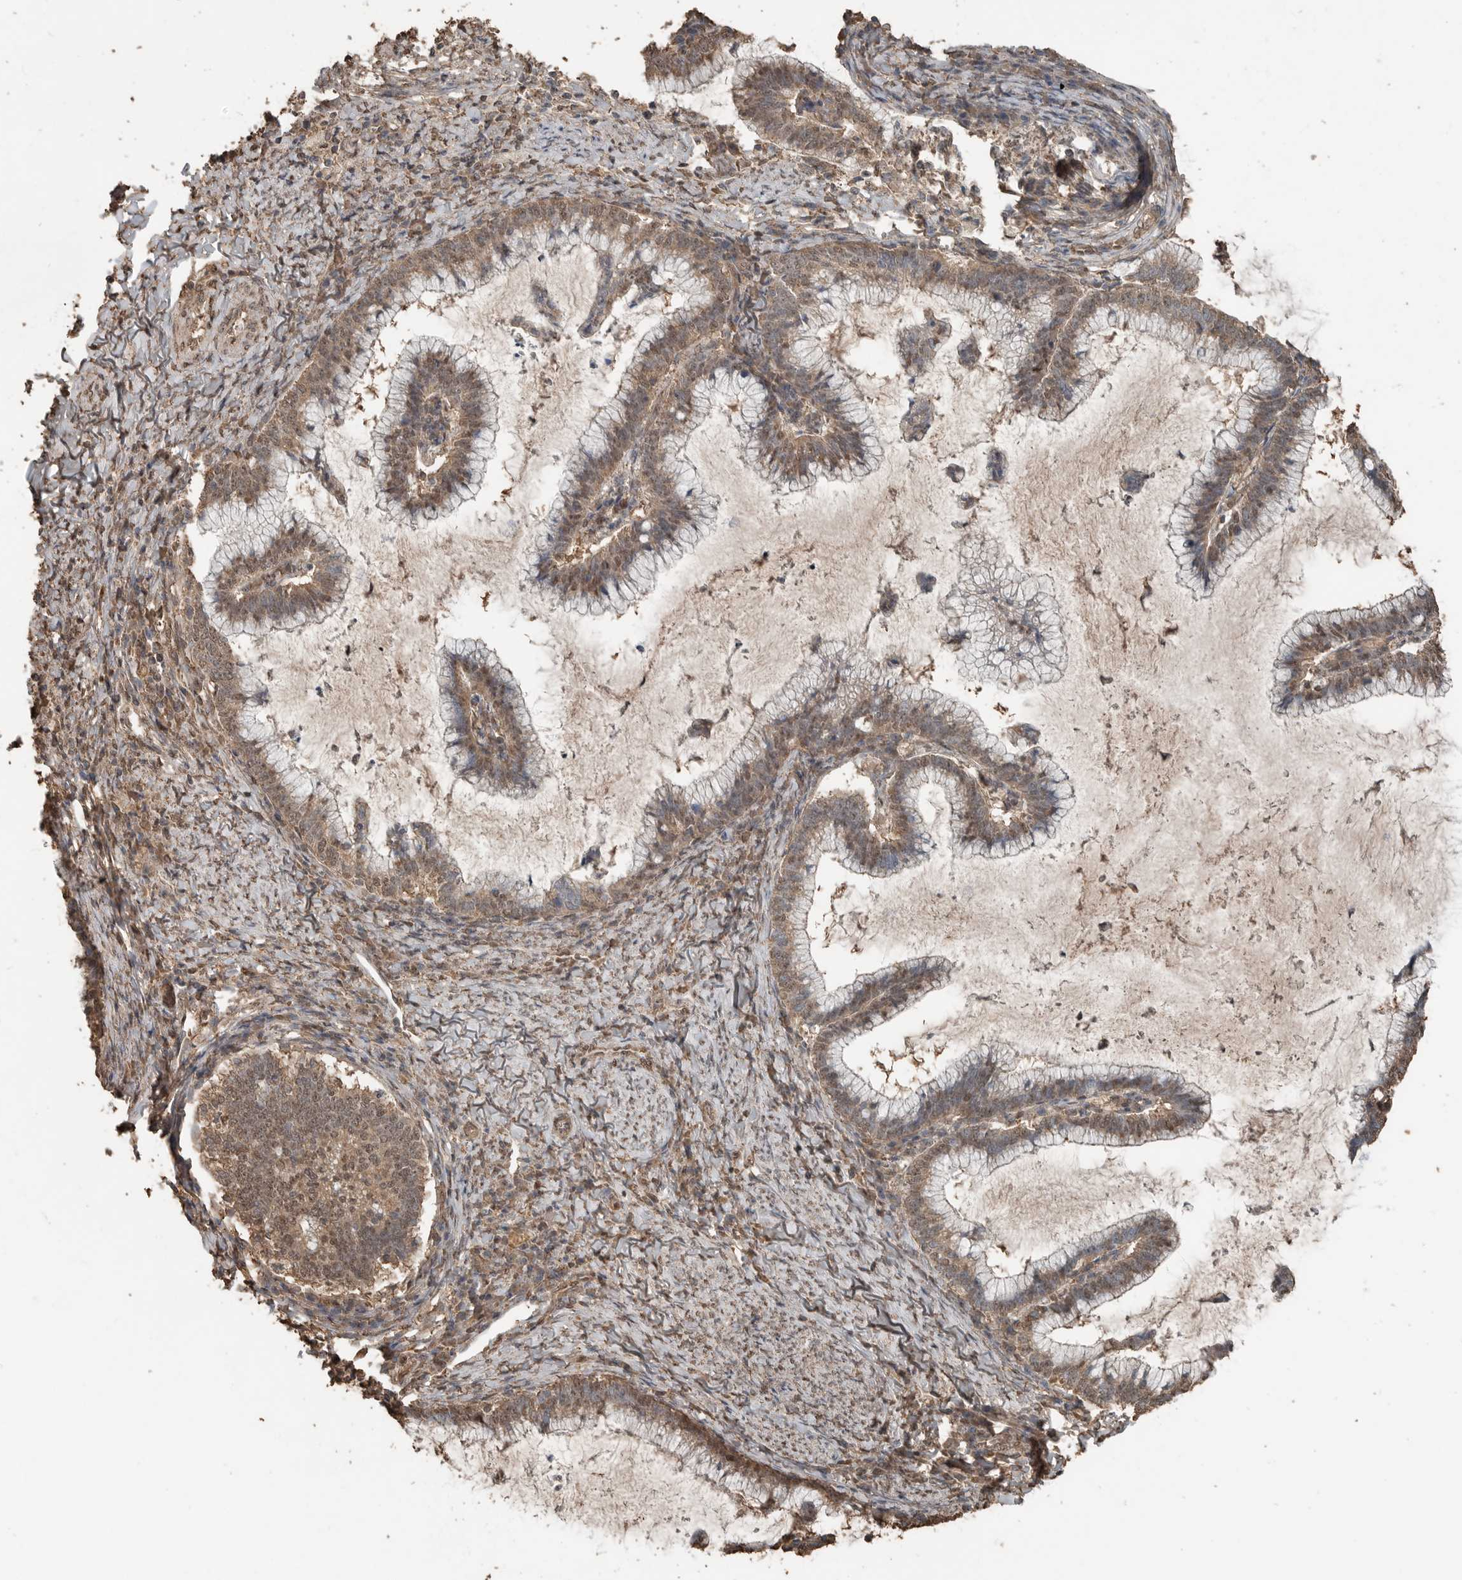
{"staining": {"intensity": "weak", "quantity": ">75%", "location": "cytoplasmic/membranous,nuclear"}, "tissue": "cervical cancer", "cell_type": "Tumor cells", "image_type": "cancer", "snomed": [{"axis": "morphology", "description": "Adenocarcinoma, NOS"}, {"axis": "topography", "description": "Cervix"}], "caption": "IHC (DAB) staining of human cervical adenocarcinoma shows weak cytoplasmic/membranous and nuclear protein staining in approximately >75% of tumor cells.", "gene": "BLZF1", "patient": {"sex": "female", "age": 36}}